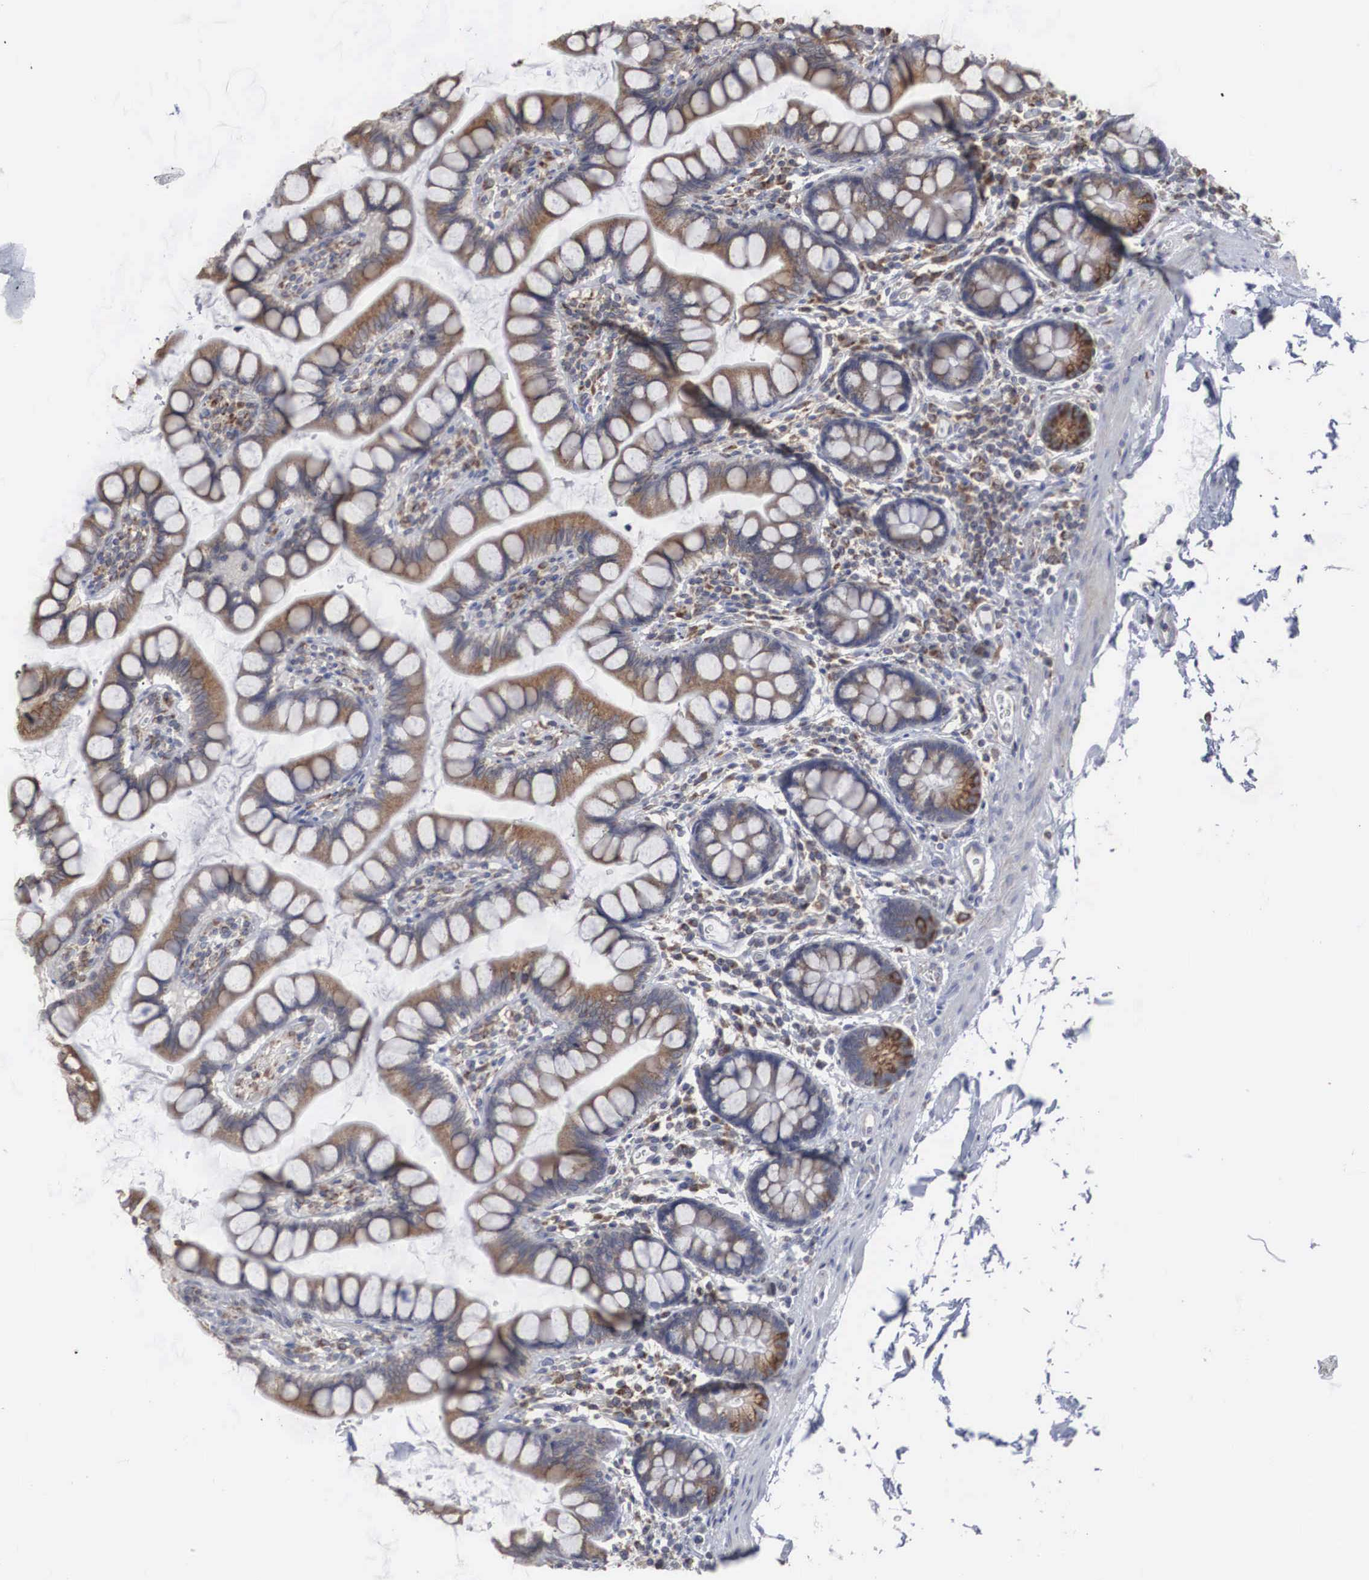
{"staining": {"intensity": "weak", "quantity": ">75%", "location": "cytoplasmic/membranous"}, "tissue": "colon", "cell_type": "Endothelial cells", "image_type": "normal", "snomed": [{"axis": "morphology", "description": "Normal tissue, NOS"}, {"axis": "topography", "description": "Colon"}], "caption": "Unremarkable colon shows weak cytoplasmic/membranous expression in approximately >75% of endothelial cells, visualized by immunohistochemistry.", "gene": "CTAGE15", "patient": {"sex": "male", "age": 54}}